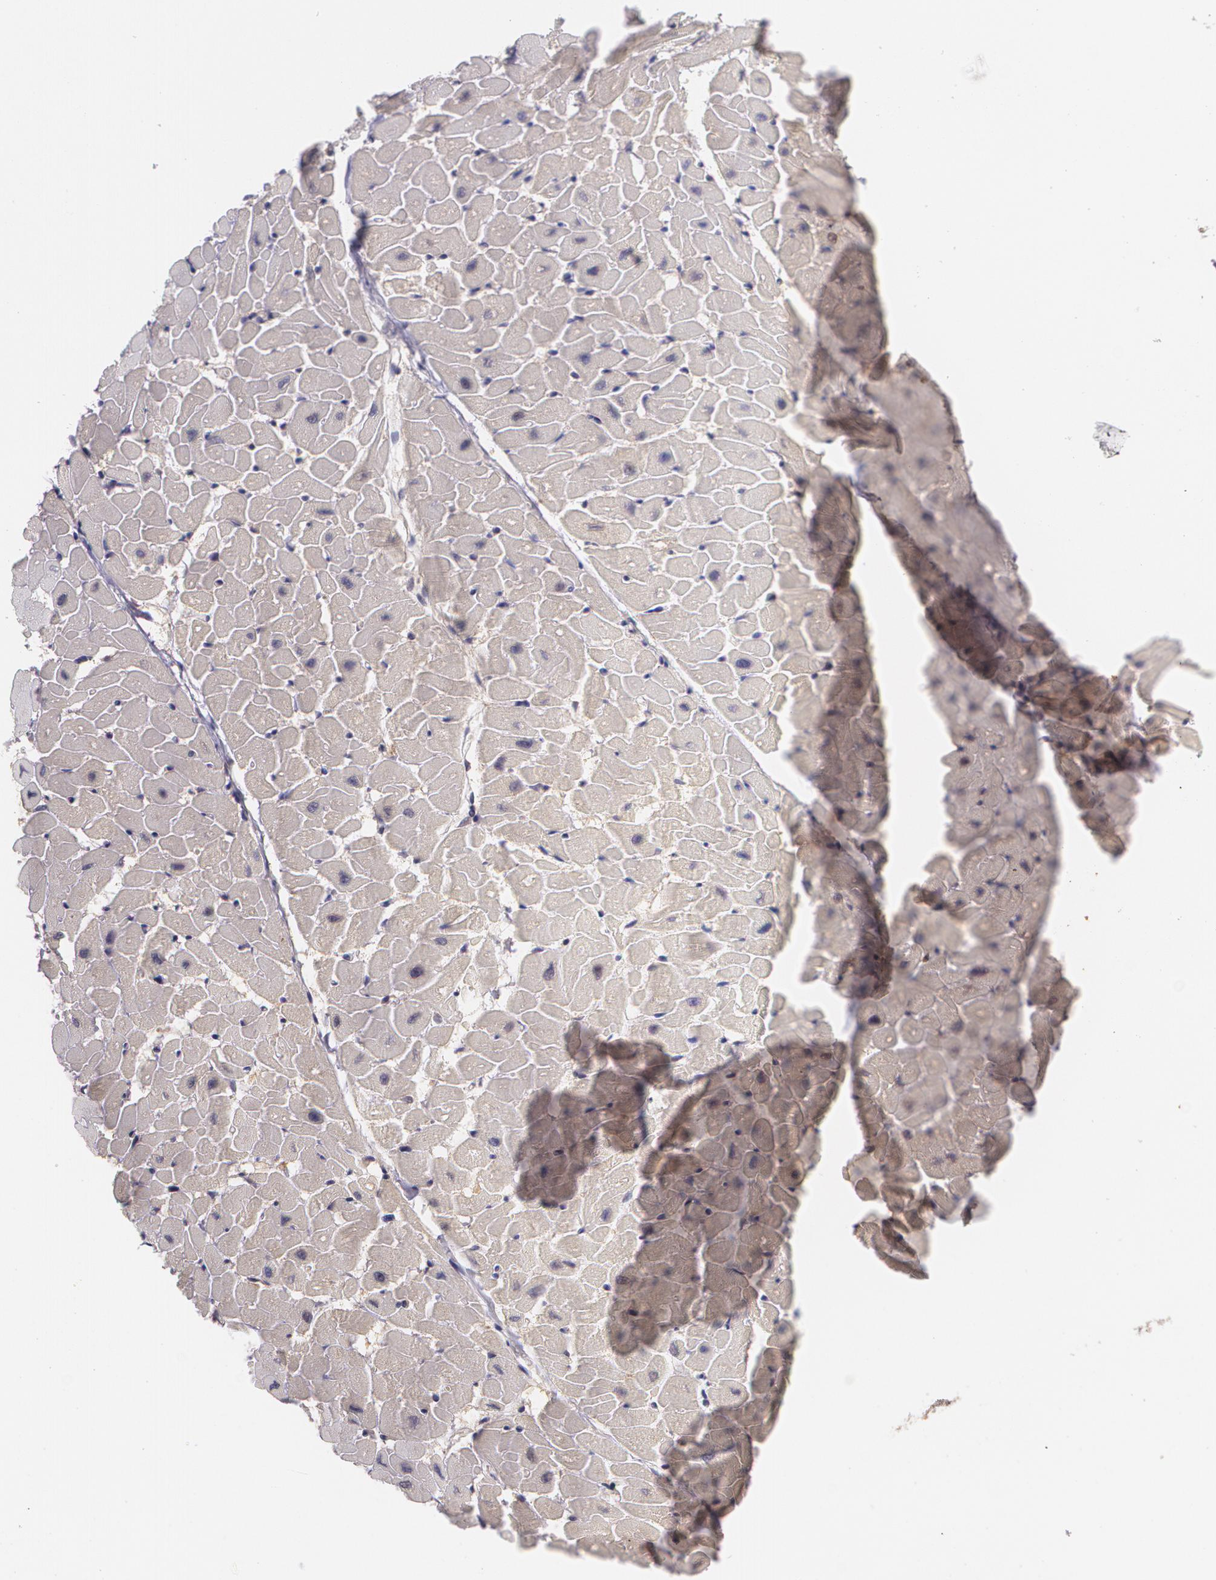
{"staining": {"intensity": "weak", "quantity": ">75%", "location": "cytoplasmic/membranous"}, "tissue": "heart muscle", "cell_type": "Cardiomyocytes", "image_type": "normal", "snomed": [{"axis": "morphology", "description": "Normal tissue, NOS"}, {"axis": "topography", "description": "Heart"}], "caption": "Heart muscle stained for a protein (brown) reveals weak cytoplasmic/membranous positive expression in approximately >75% of cardiomyocytes.", "gene": "CCL17", "patient": {"sex": "female", "age": 19}}